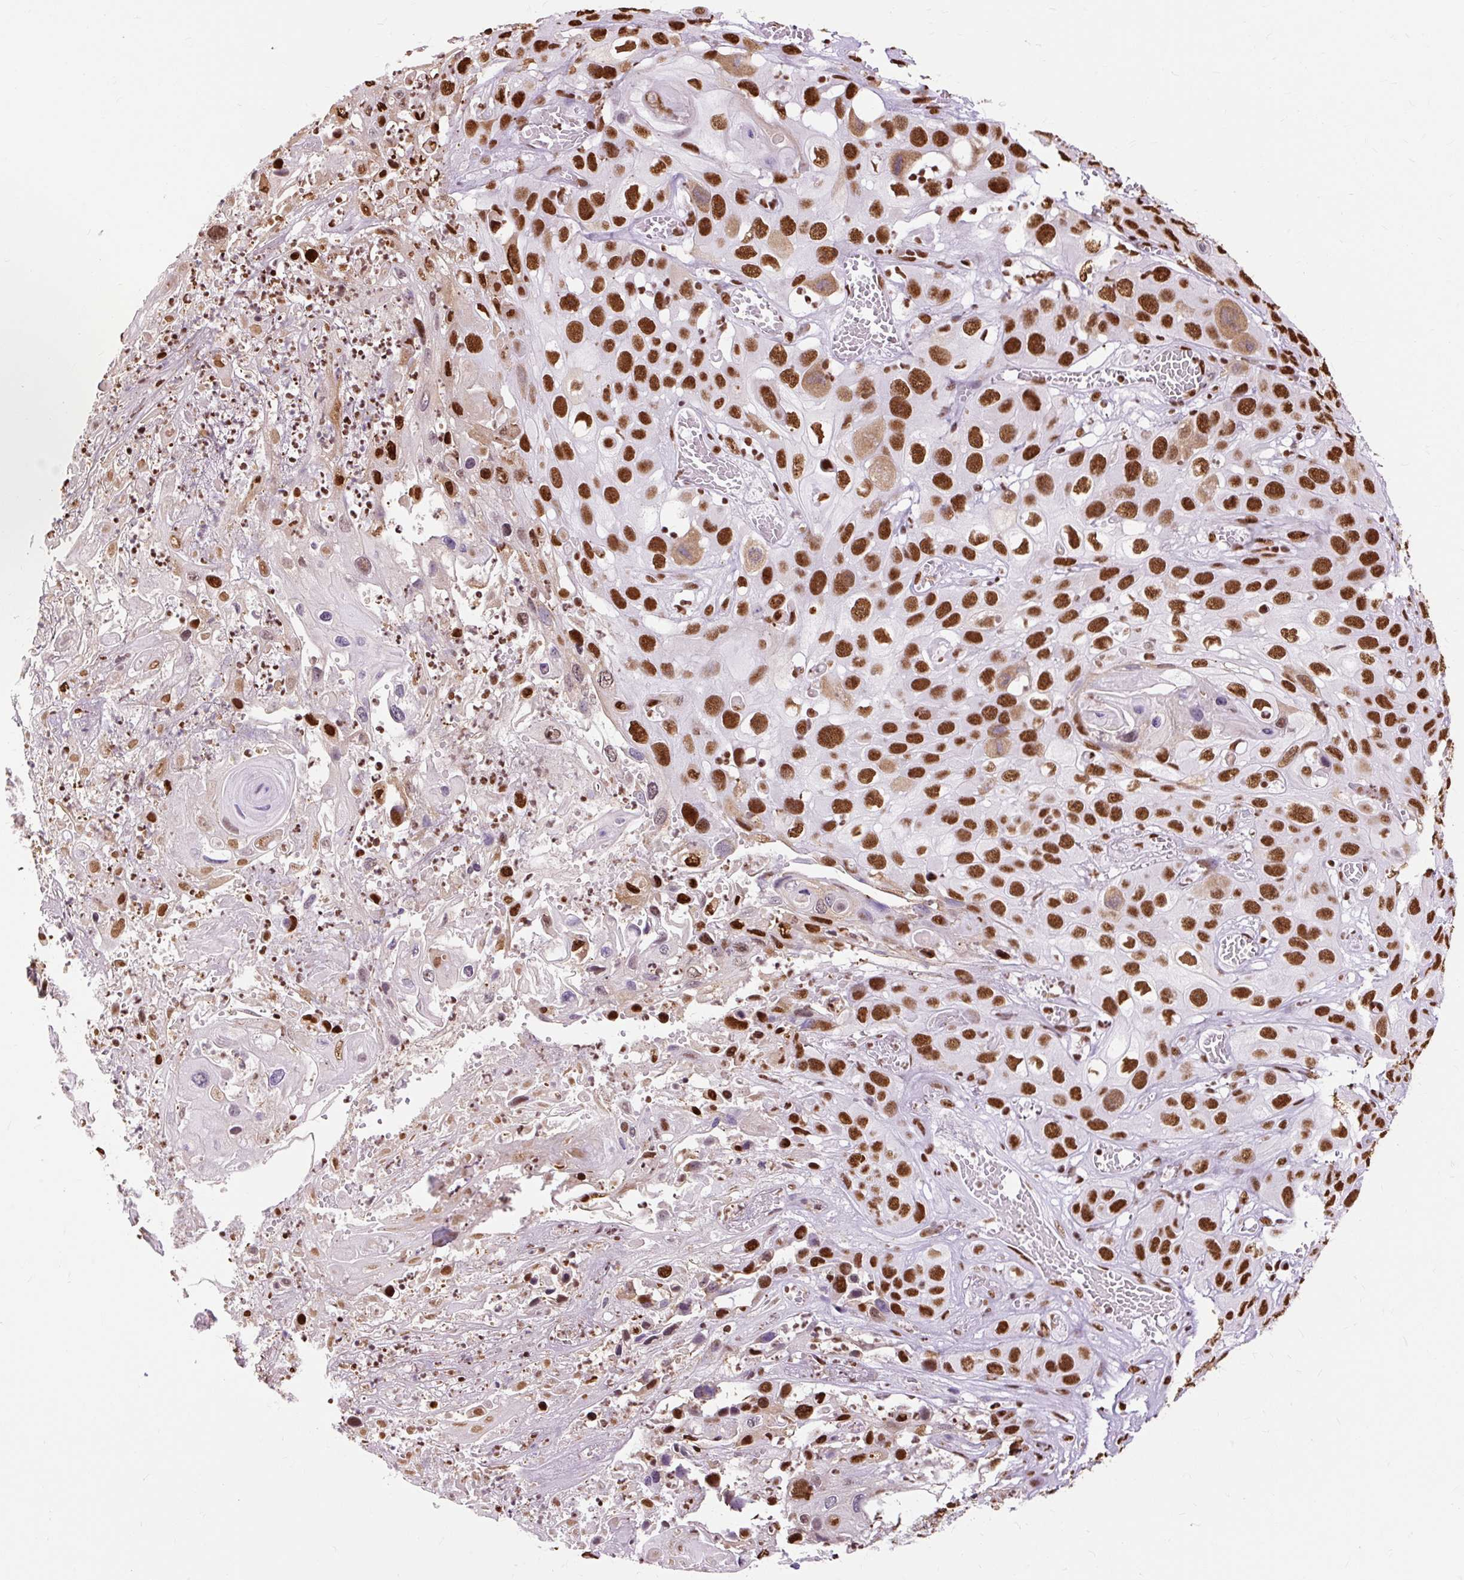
{"staining": {"intensity": "strong", "quantity": ">75%", "location": "nuclear"}, "tissue": "skin cancer", "cell_type": "Tumor cells", "image_type": "cancer", "snomed": [{"axis": "morphology", "description": "Squamous cell carcinoma, NOS"}, {"axis": "topography", "description": "Skin"}], "caption": "This is a photomicrograph of immunohistochemistry staining of skin cancer, which shows strong staining in the nuclear of tumor cells.", "gene": "XRCC6", "patient": {"sex": "male", "age": 55}}